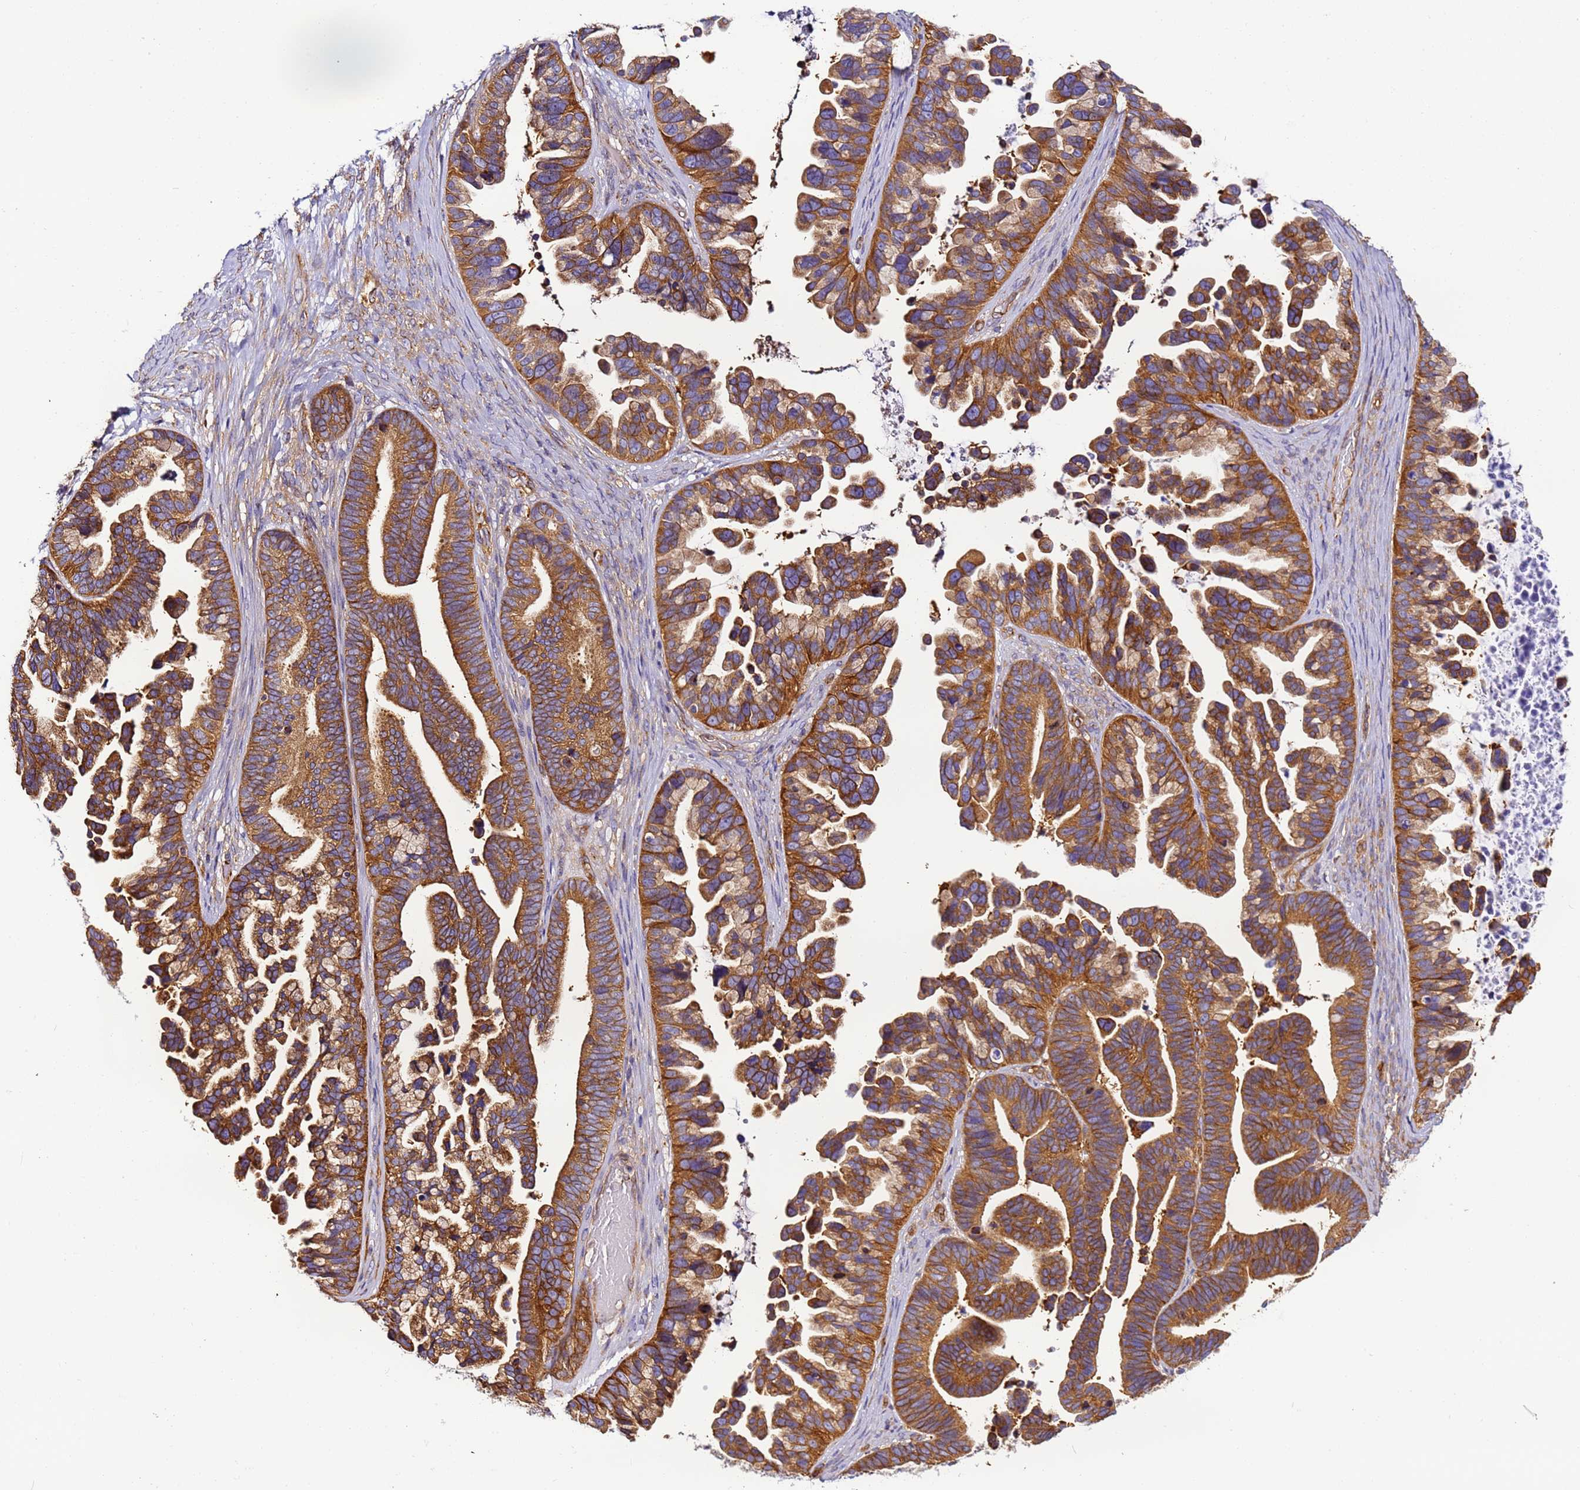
{"staining": {"intensity": "strong", "quantity": ">75%", "location": "cytoplasmic/membranous"}, "tissue": "ovarian cancer", "cell_type": "Tumor cells", "image_type": "cancer", "snomed": [{"axis": "morphology", "description": "Cystadenocarcinoma, serous, NOS"}, {"axis": "topography", "description": "Ovary"}], "caption": "Immunohistochemistry histopathology image of neoplastic tissue: human ovarian serous cystadenocarcinoma stained using immunohistochemistry exhibits high levels of strong protein expression localized specifically in the cytoplasmic/membranous of tumor cells, appearing as a cytoplasmic/membranous brown color.", "gene": "DYNC1I2", "patient": {"sex": "female", "age": 56}}